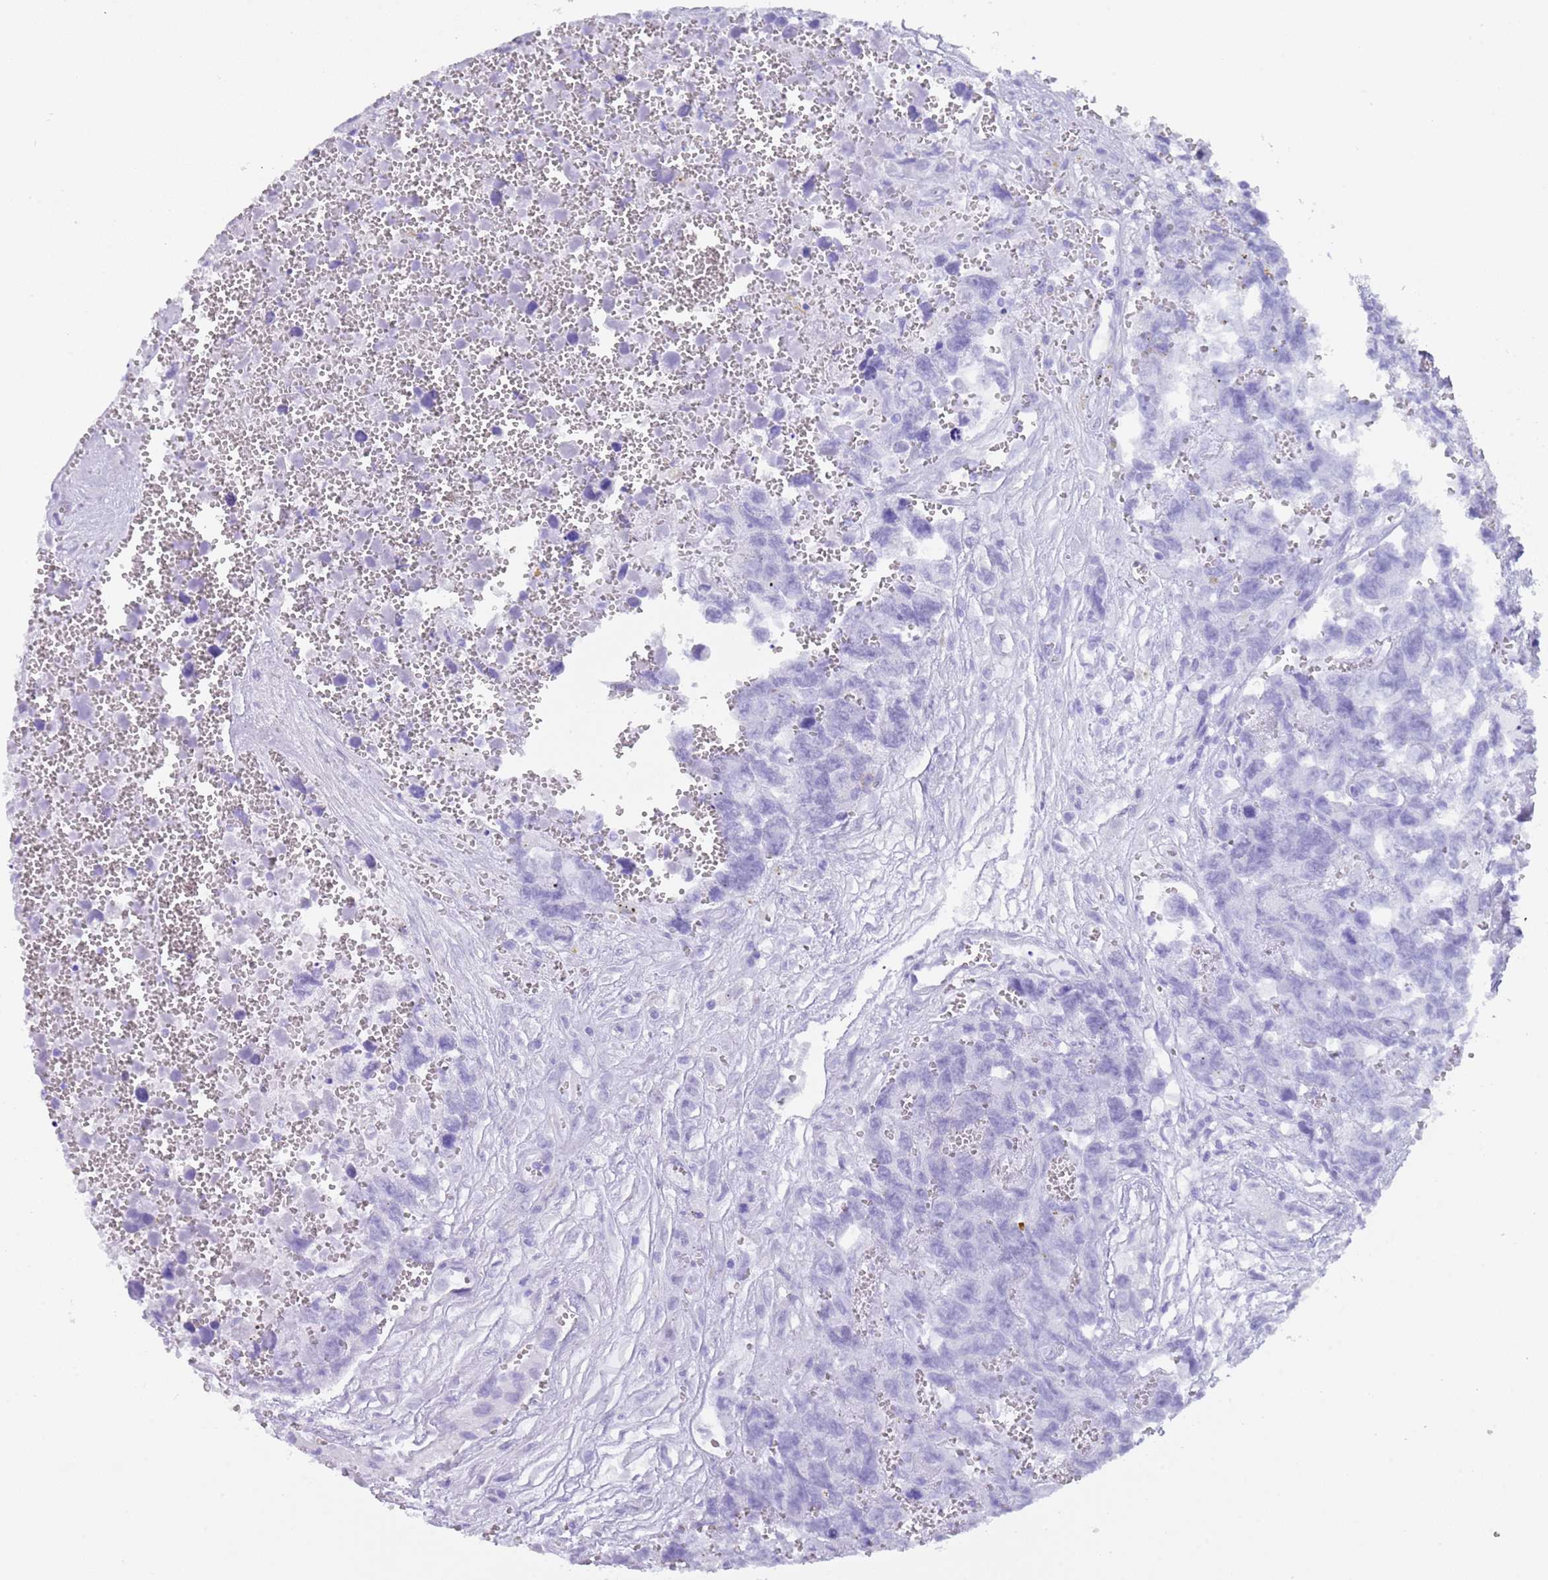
{"staining": {"intensity": "negative", "quantity": "none", "location": "none"}, "tissue": "testis cancer", "cell_type": "Tumor cells", "image_type": "cancer", "snomed": [{"axis": "morphology", "description": "Carcinoma, Embryonal, NOS"}, {"axis": "topography", "description": "Testis"}], "caption": "An IHC histopathology image of embryonal carcinoma (testis) is shown. There is no staining in tumor cells of embryonal carcinoma (testis).", "gene": "MYADML2", "patient": {"sex": "male", "age": 31}}